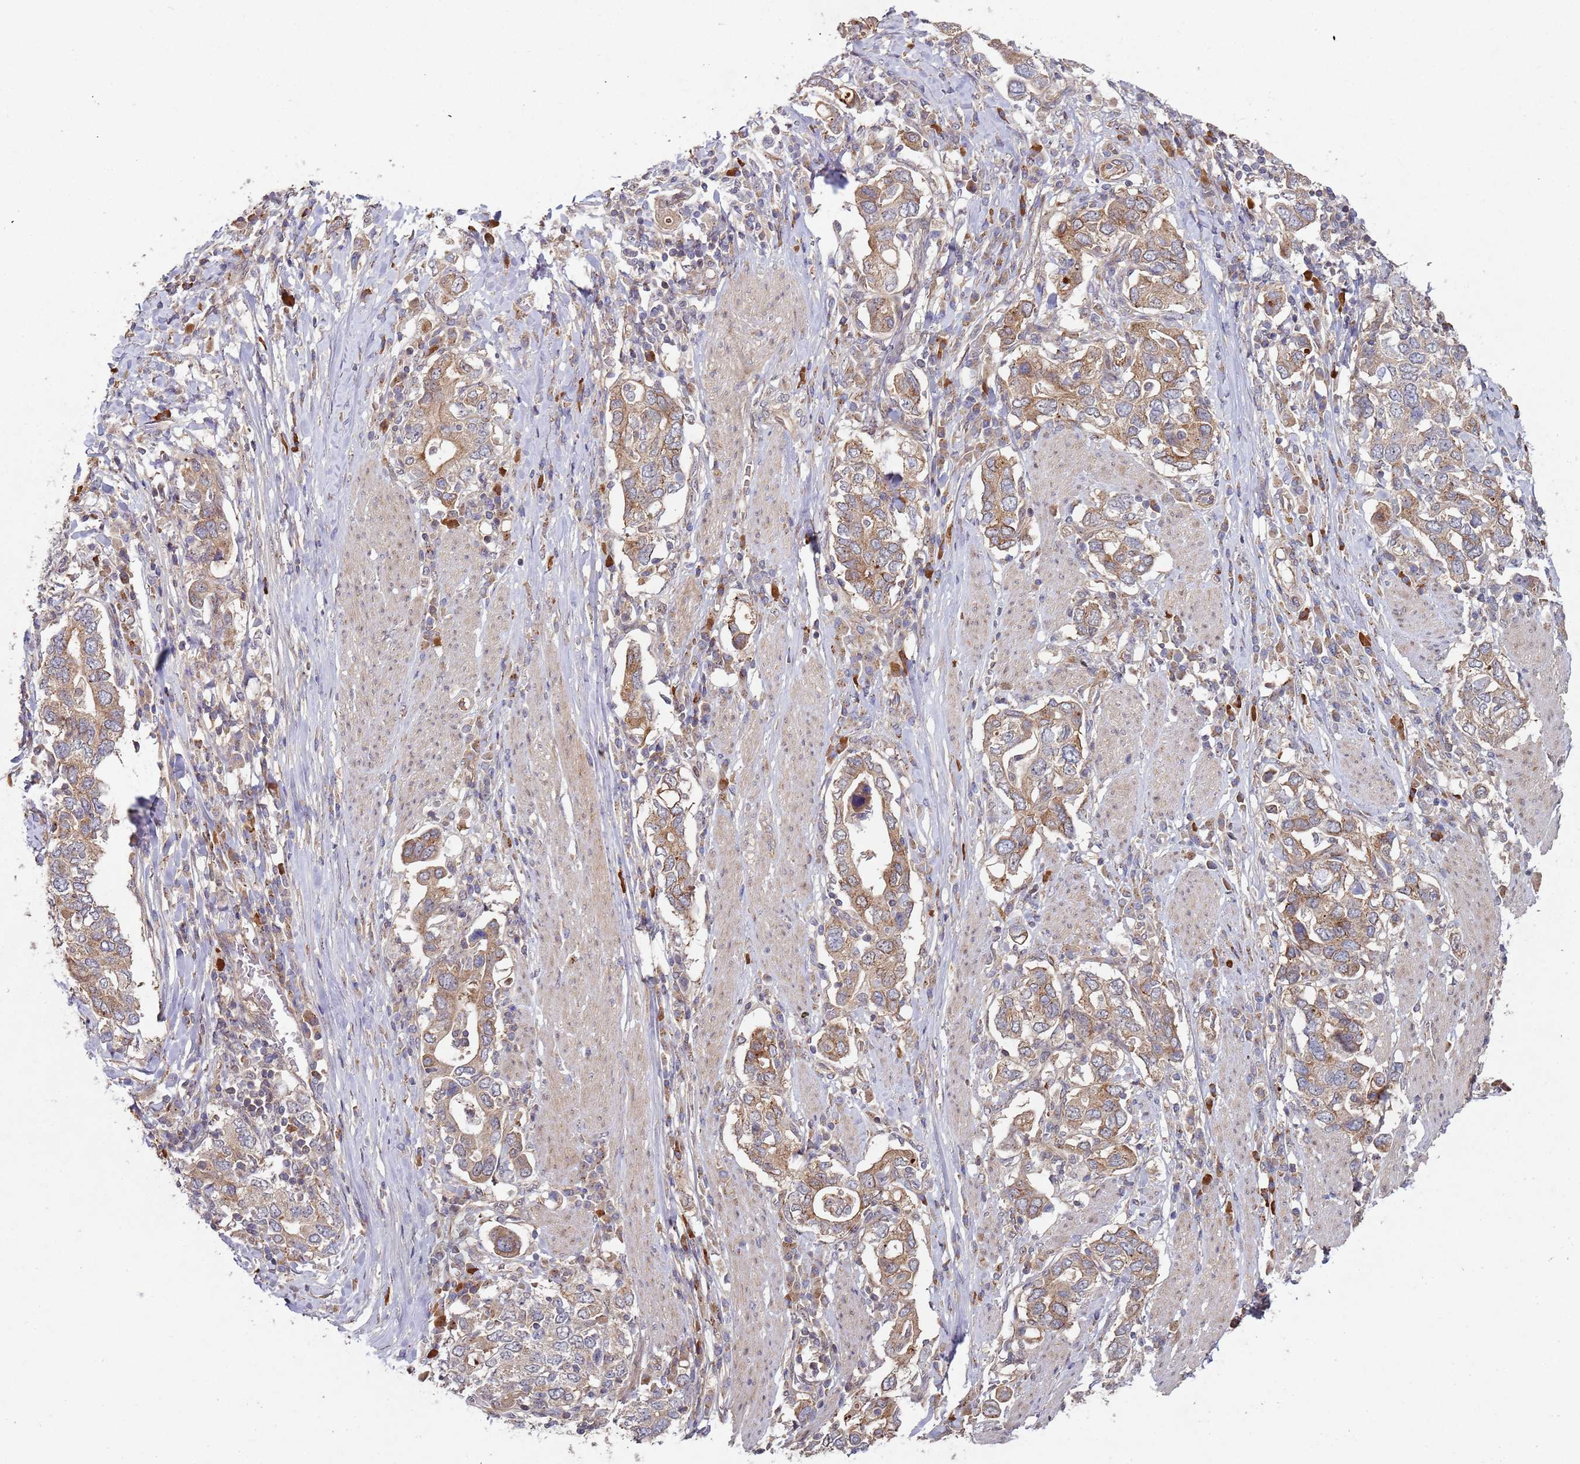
{"staining": {"intensity": "weak", "quantity": ">75%", "location": "cytoplasmic/membranous"}, "tissue": "stomach cancer", "cell_type": "Tumor cells", "image_type": "cancer", "snomed": [{"axis": "morphology", "description": "Adenocarcinoma, NOS"}, {"axis": "topography", "description": "Stomach, upper"}, {"axis": "topography", "description": "Stomach"}], "caption": "Stomach cancer stained for a protein shows weak cytoplasmic/membranous positivity in tumor cells.", "gene": "KANSL1L", "patient": {"sex": "male", "age": 62}}